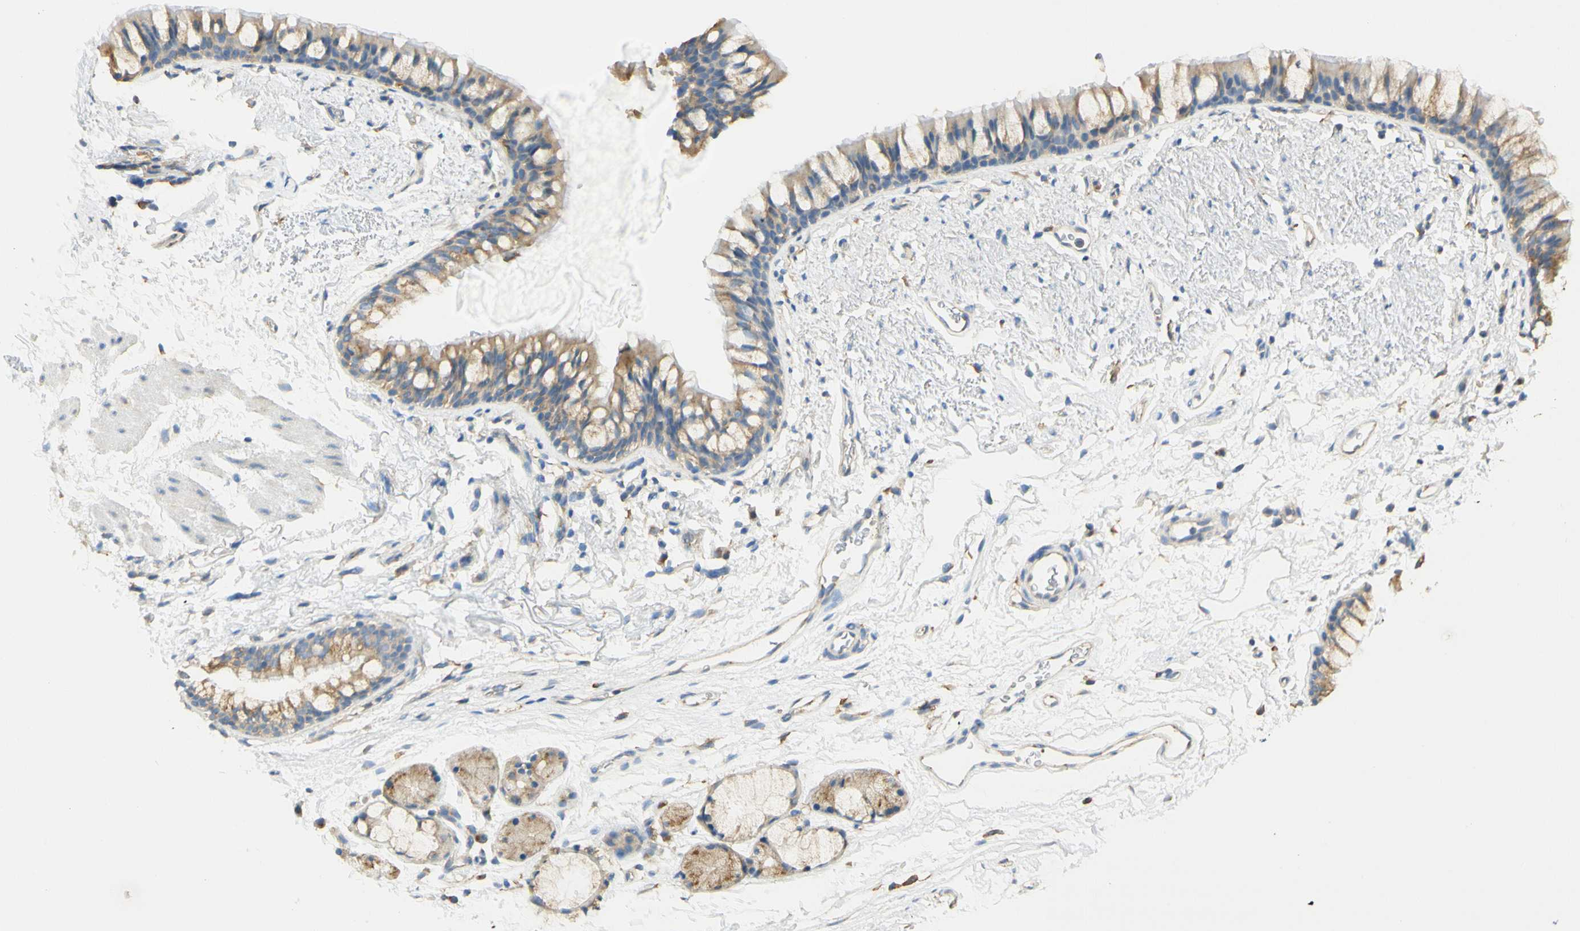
{"staining": {"intensity": "negative", "quantity": "none", "location": "none"}, "tissue": "adipose tissue", "cell_type": "Adipocytes", "image_type": "normal", "snomed": [{"axis": "morphology", "description": "Normal tissue, NOS"}, {"axis": "topography", "description": "Bronchus"}], "caption": "Adipose tissue was stained to show a protein in brown. There is no significant expression in adipocytes. (Brightfield microscopy of DAB immunohistochemistry at high magnification).", "gene": "CLTC", "patient": {"sex": "female", "age": 73}}